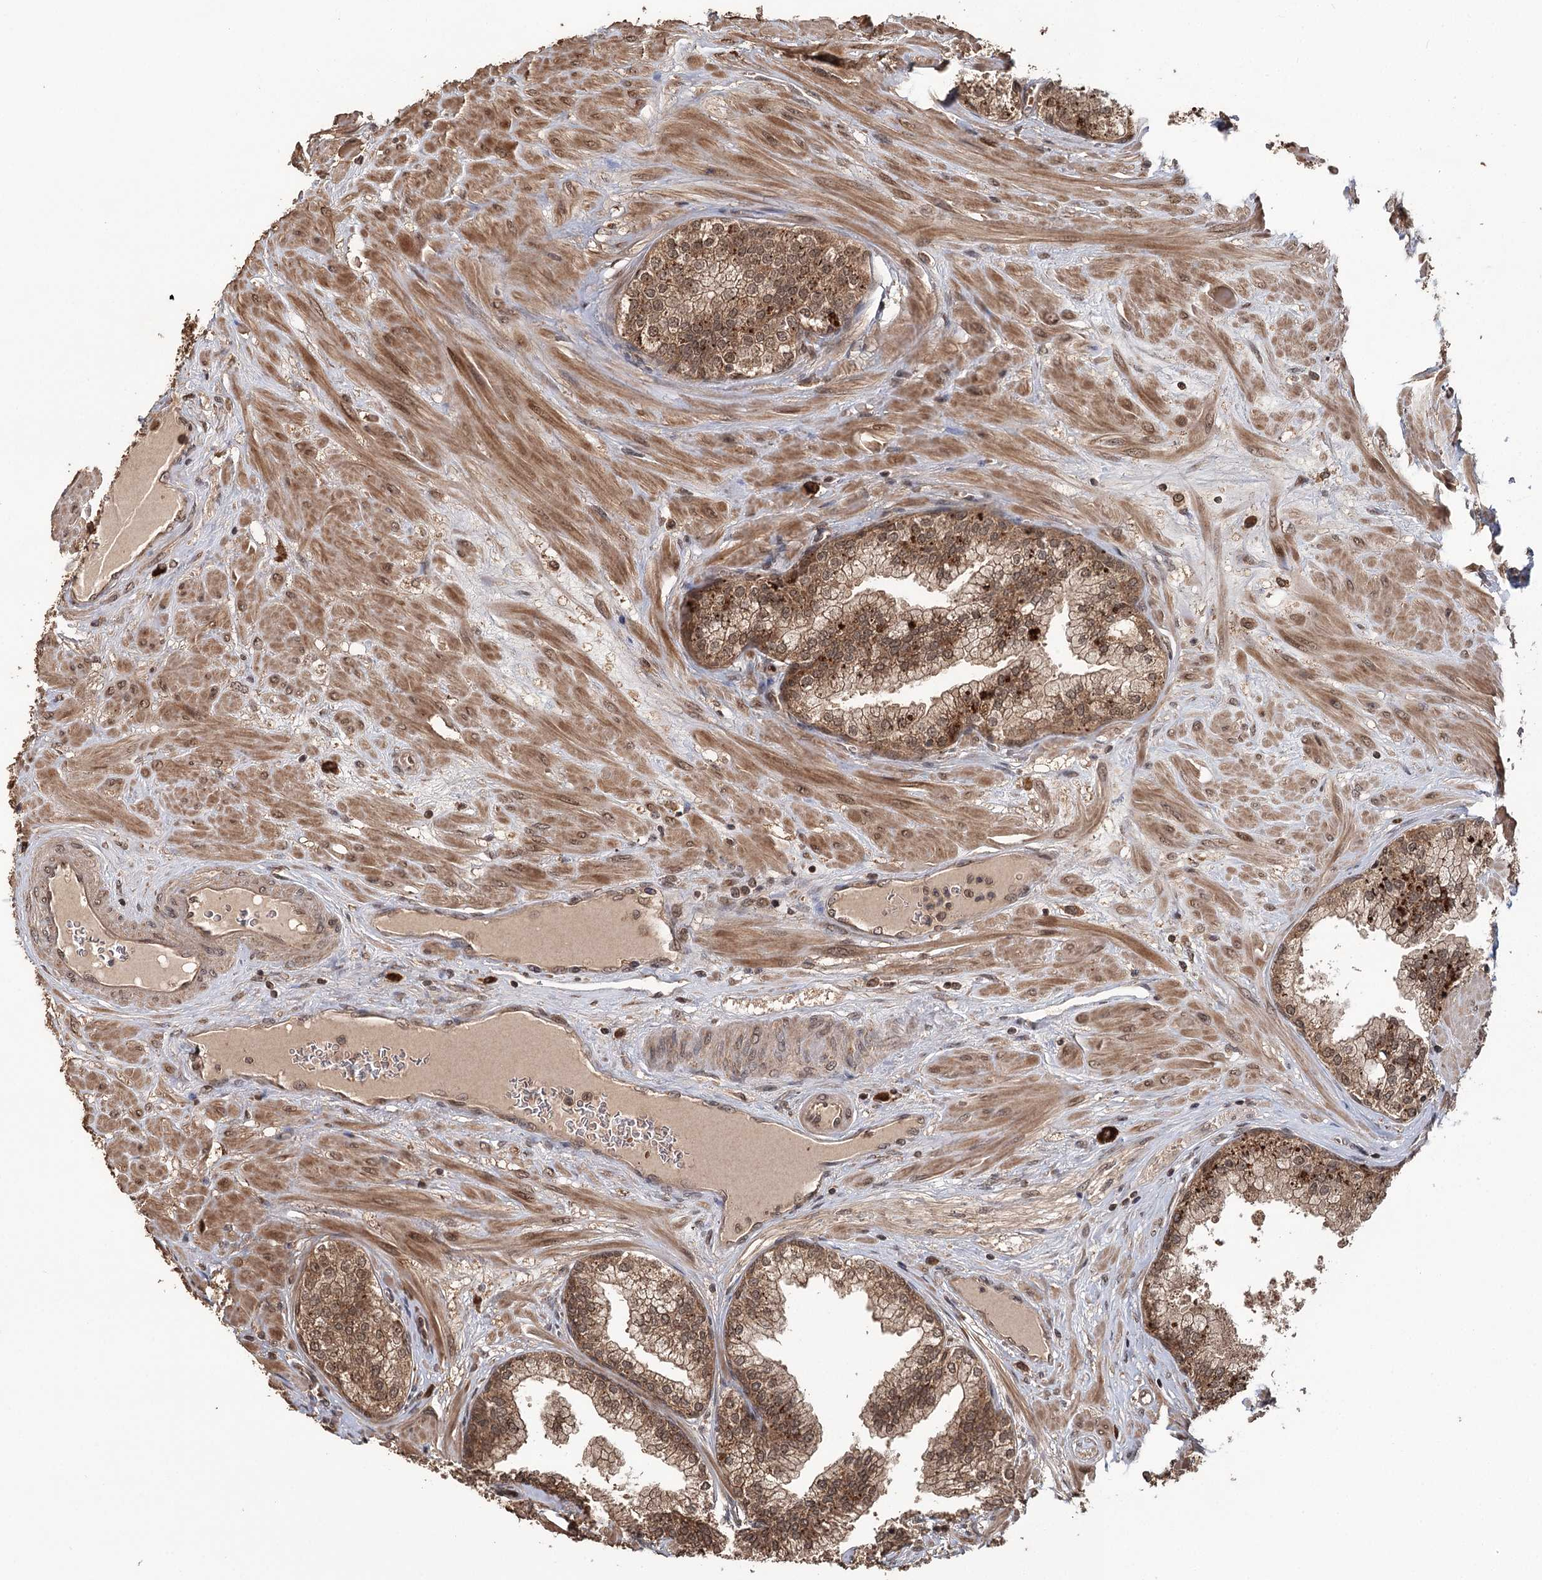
{"staining": {"intensity": "moderate", "quantity": ">75%", "location": "cytoplasmic/membranous,nuclear"}, "tissue": "prostate", "cell_type": "Glandular cells", "image_type": "normal", "snomed": [{"axis": "morphology", "description": "Normal tissue, NOS"}, {"axis": "topography", "description": "Prostate"}], "caption": "Immunohistochemistry (IHC) of unremarkable human prostate displays medium levels of moderate cytoplasmic/membranous,nuclear positivity in about >75% of glandular cells.", "gene": "N6AMT1", "patient": {"sex": "male", "age": 60}}